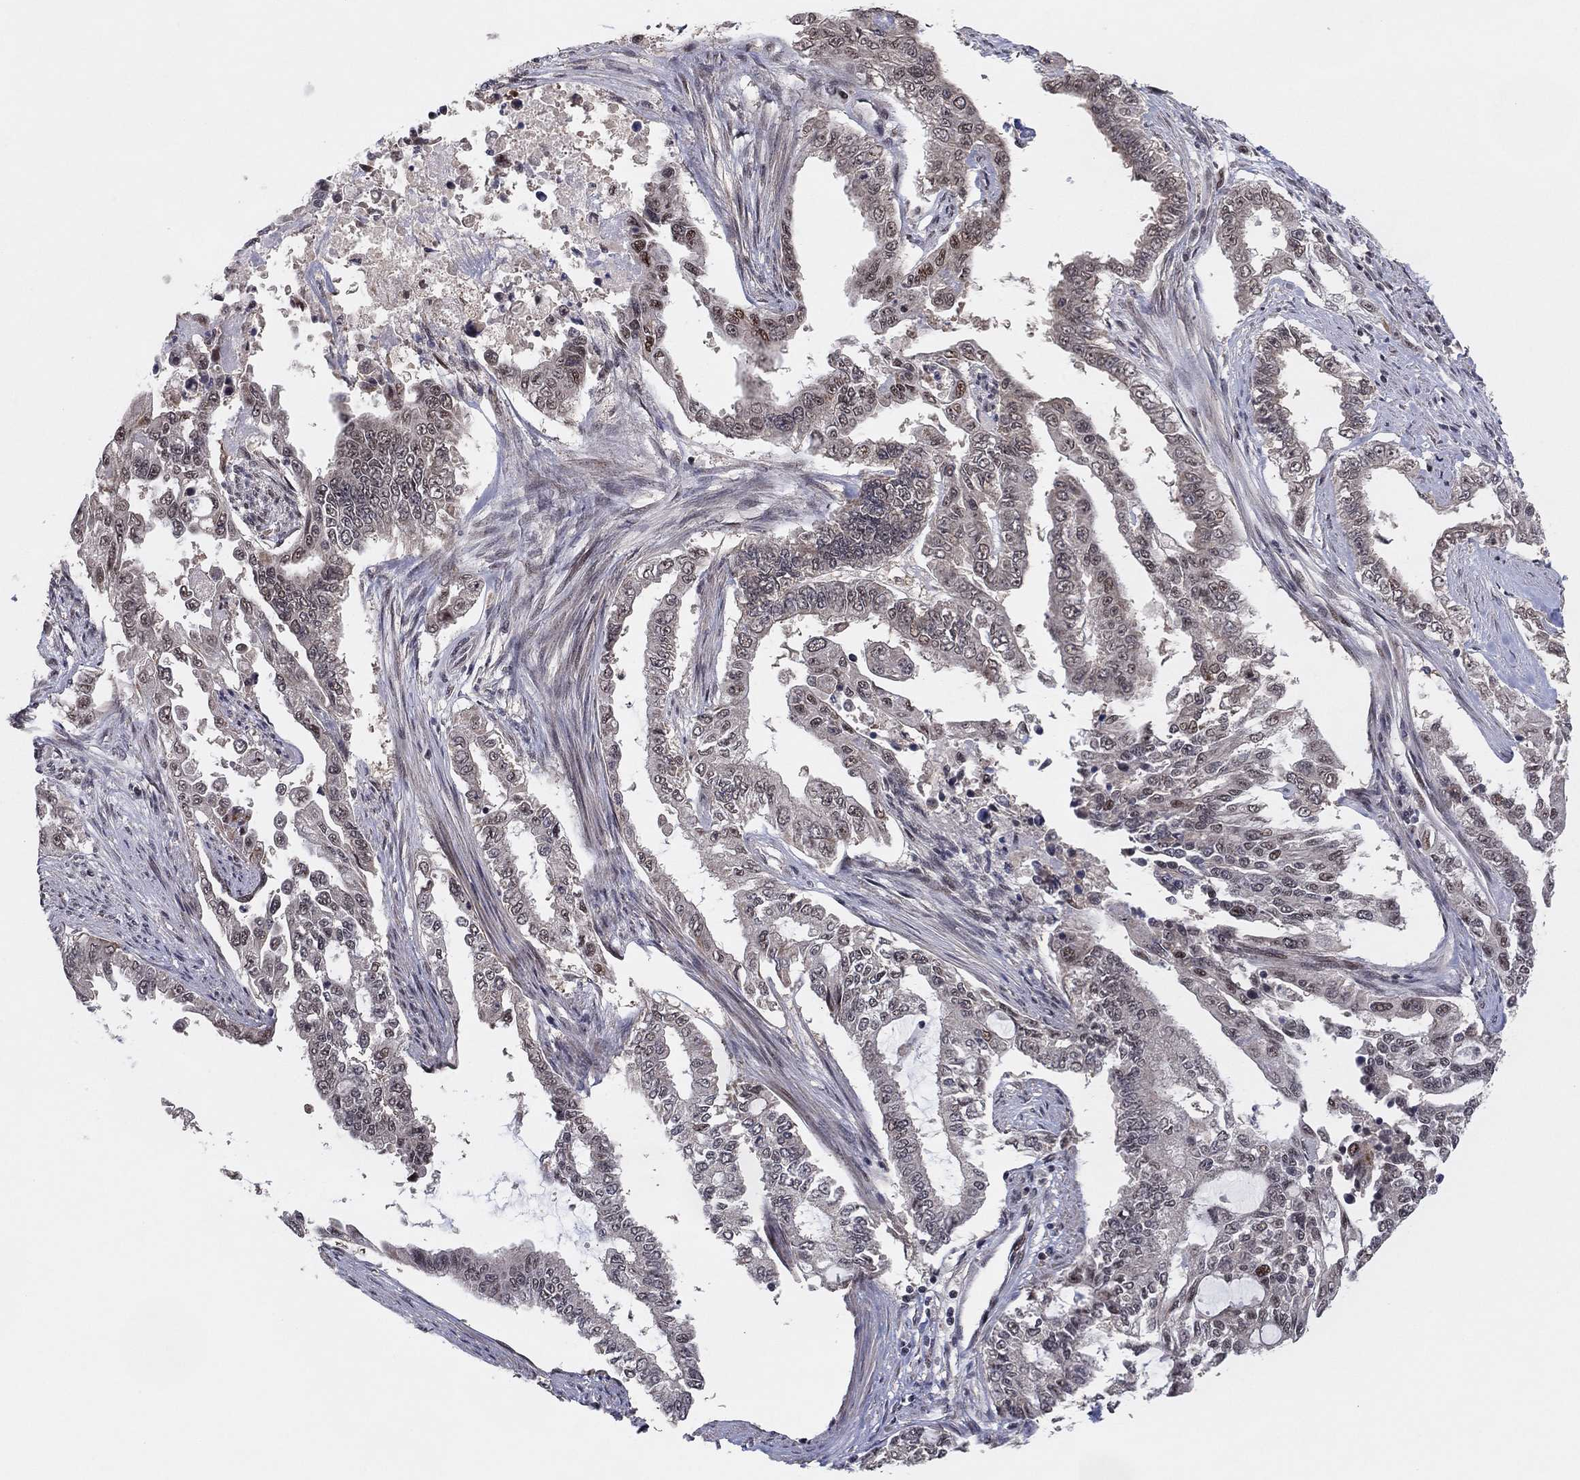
{"staining": {"intensity": "negative", "quantity": "none", "location": "none"}, "tissue": "endometrial cancer", "cell_type": "Tumor cells", "image_type": "cancer", "snomed": [{"axis": "morphology", "description": "Adenocarcinoma, NOS"}, {"axis": "topography", "description": "Uterus"}], "caption": "Endometrial cancer (adenocarcinoma) was stained to show a protein in brown. There is no significant staining in tumor cells. (Brightfield microscopy of DAB (3,3'-diaminobenzidine) IHC at high magnification).", "gene": "ZNF395", "patient": {"sex": "female", "age": 59}}